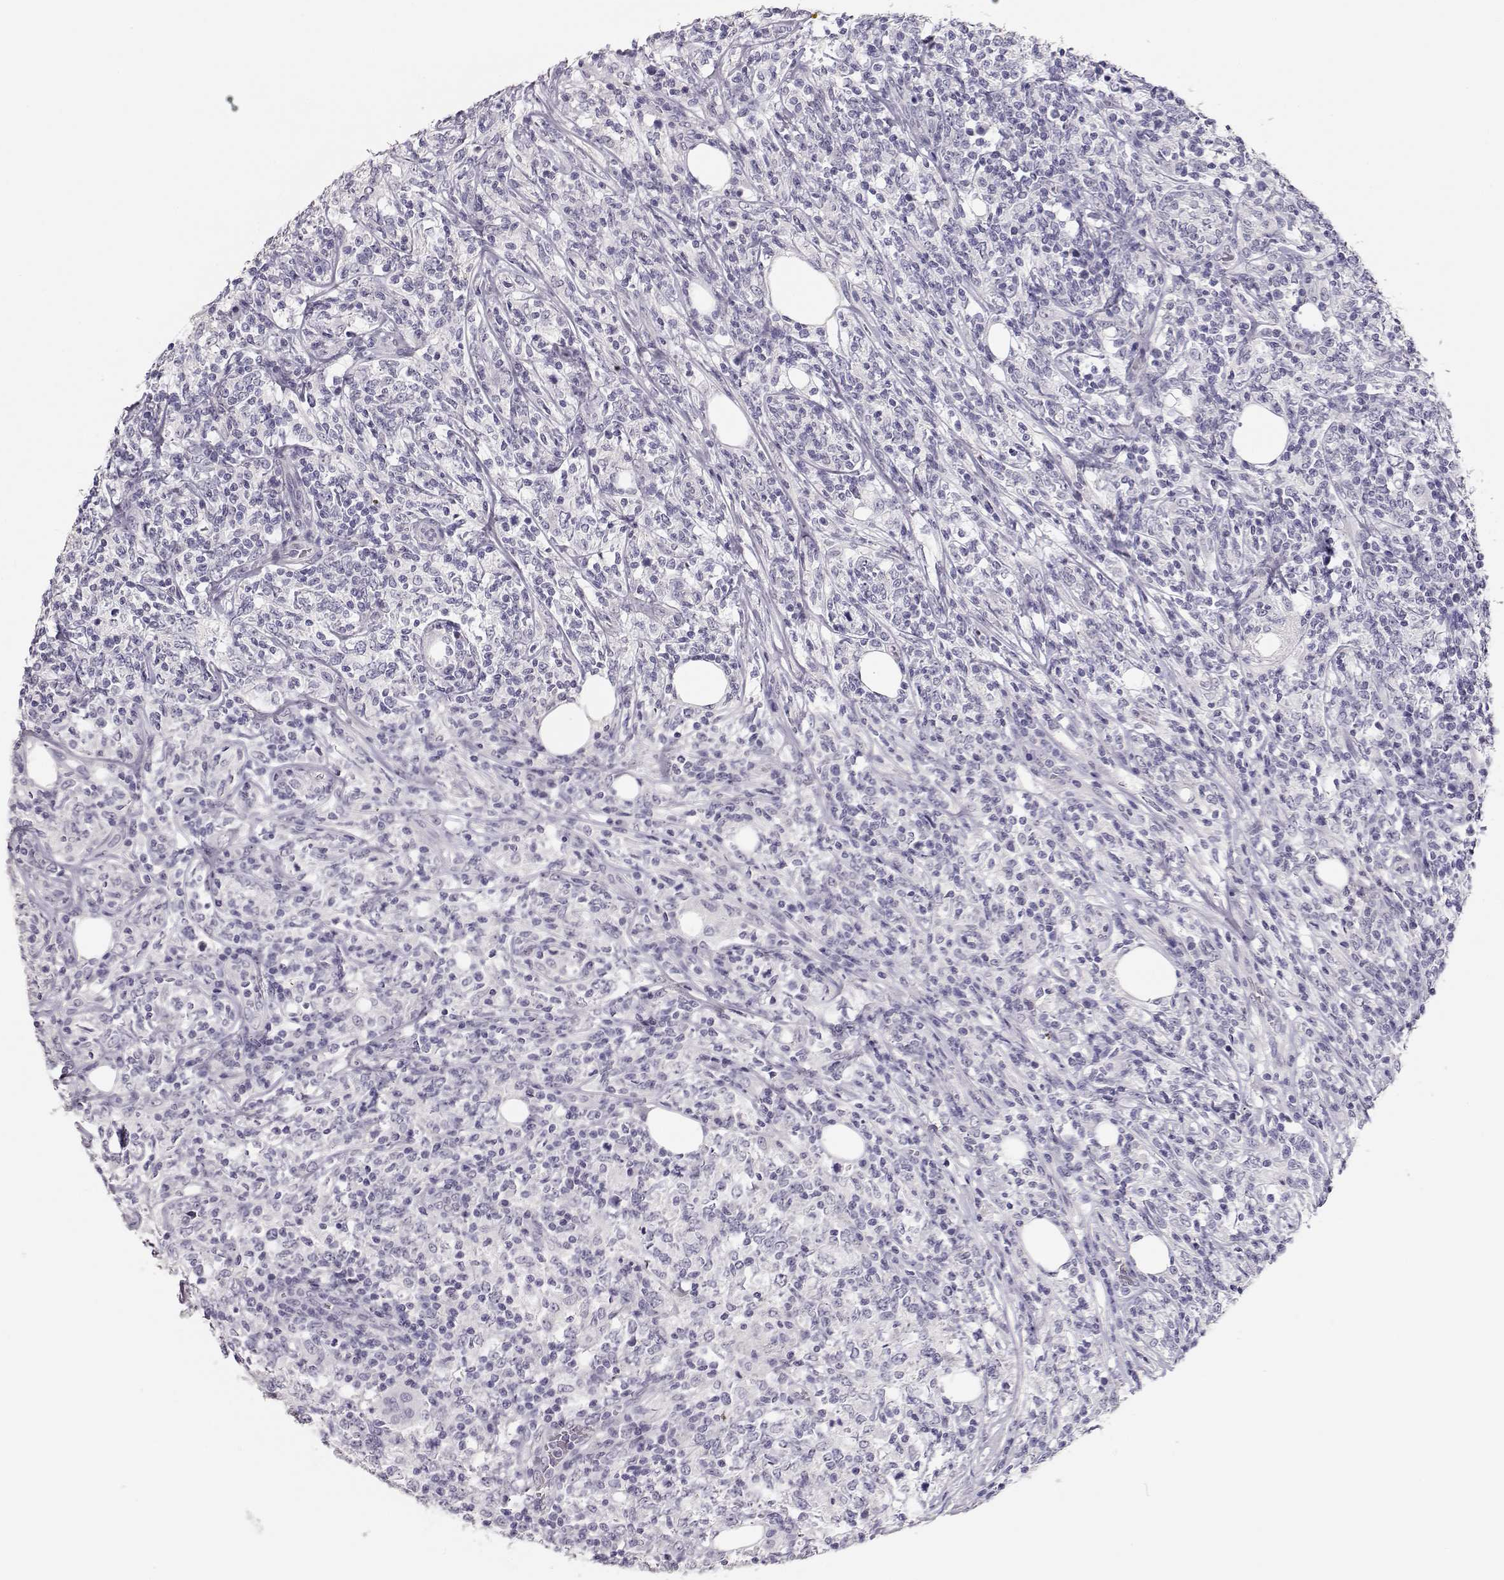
{"staining": {"intensity": "negative", "quantity": "none", "location": "none"}, "tissue": "lymphoma", "cell_type": "Tumor cells", "image_type": "cancer", "snomed": [{"axis": "morphology", "description": "Malignant lymphoma, non-Hodgkin's type, High grade"}, {"axis": "topography", "description": "Lymph node"}], "caption": "High-grade malignant lymphoma, non-Hodgkin's type stained for a protein using immunohistochemistry (IHC) reveals no expression tumor cells.", "gene": "MAGEC1", "patient": {"sex": "female", "age": 84}}